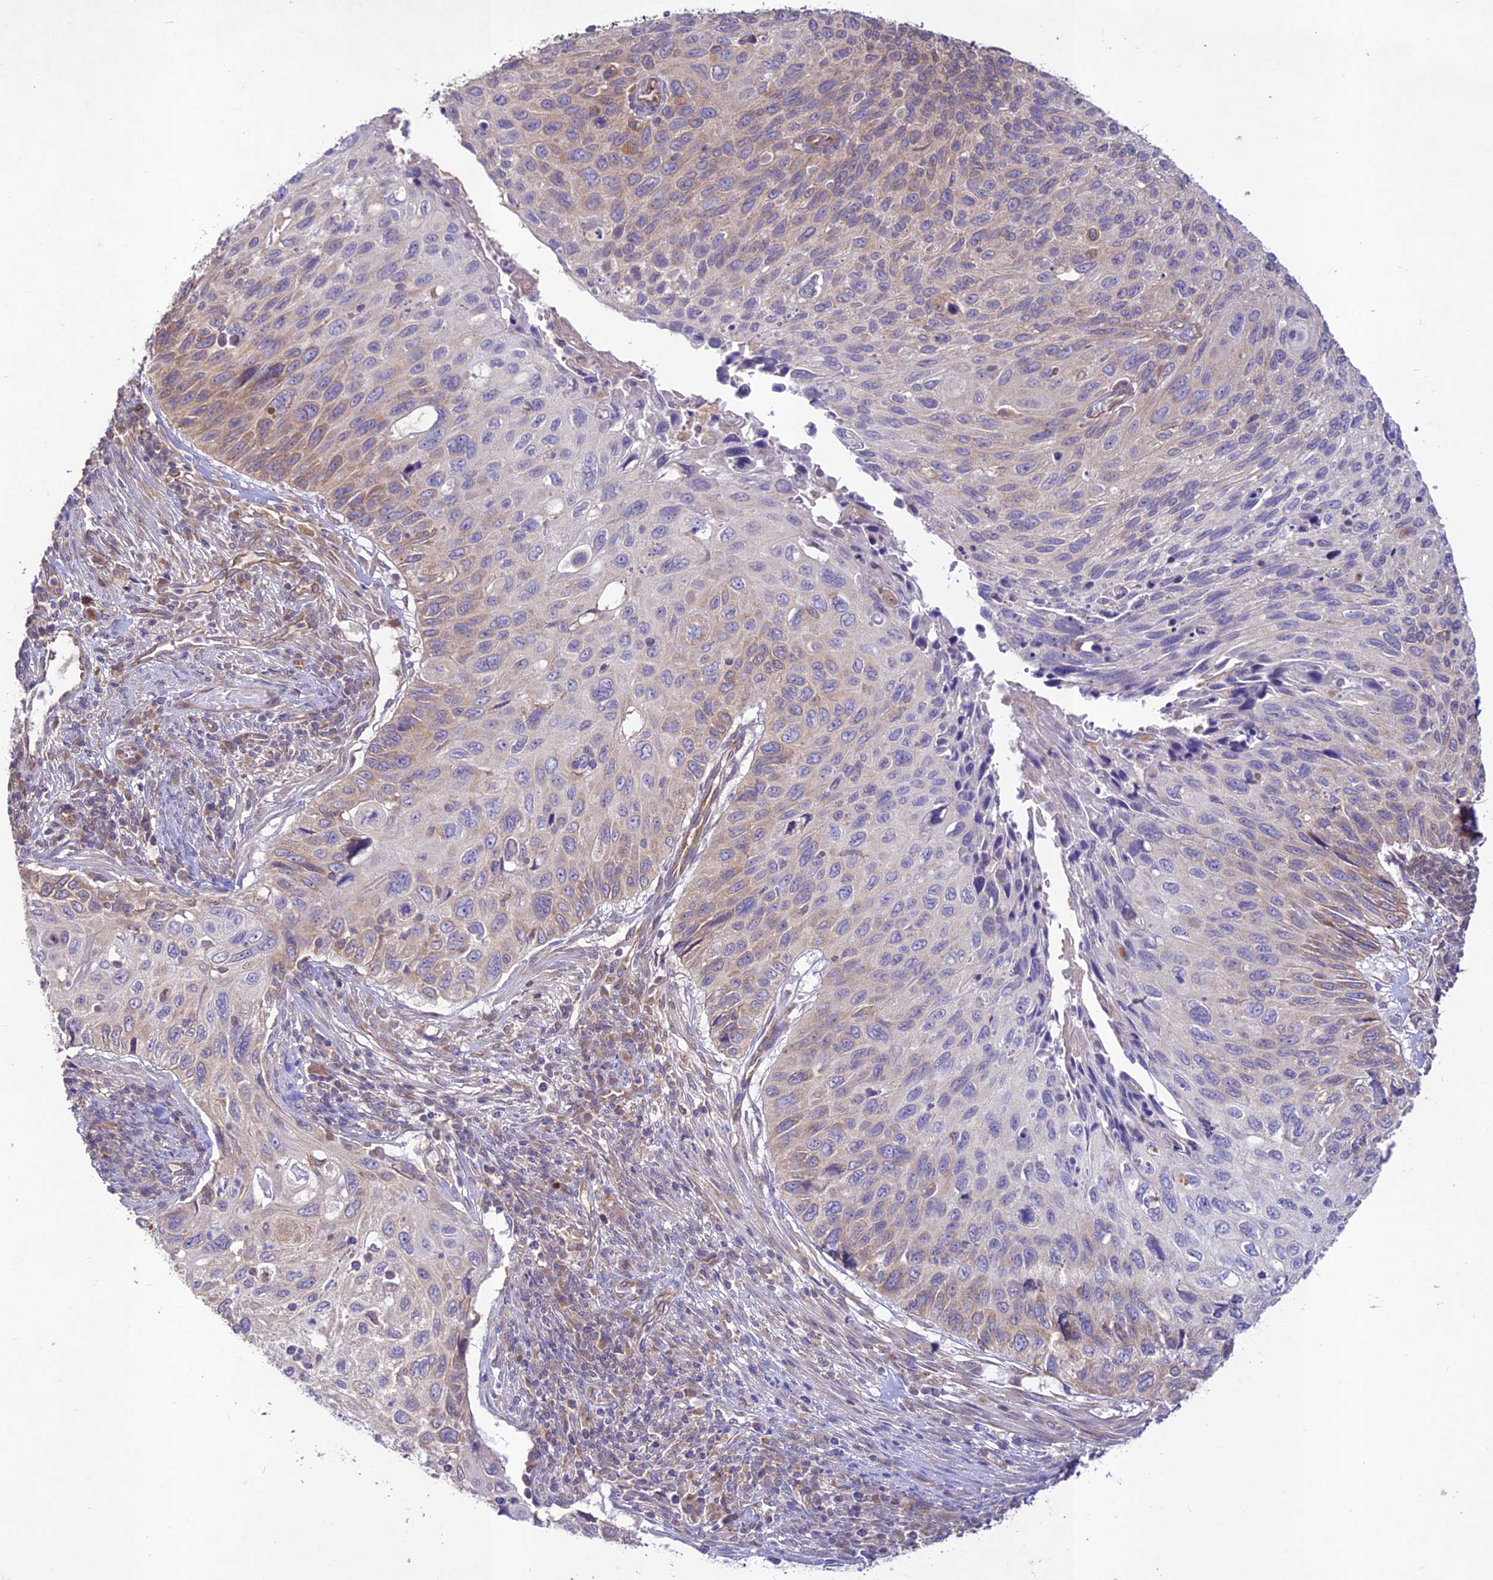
{"staining": {"intensity": "weak", "quantity": "25%-75%", "location": "cytoplasmic/membranous"}, "tissue": "cervical cancer", "cell_type": "Tumor cells", "image_type": "cancer", "snomed": [{"axis": "morphology", "description": "Squamous cell carcinoma, NOS"}, {"axis": "topography", "description": "Cervix"}], "caption": "Human cervical cancer (squamous cell carcinoma) stained with a brown dye displays weak cytoplasmic/membranous positive positivity in approximately 25%-75% of tumor cells.", "gene": "TMEM259", "patient": {"sex": "female", "age": 70}}